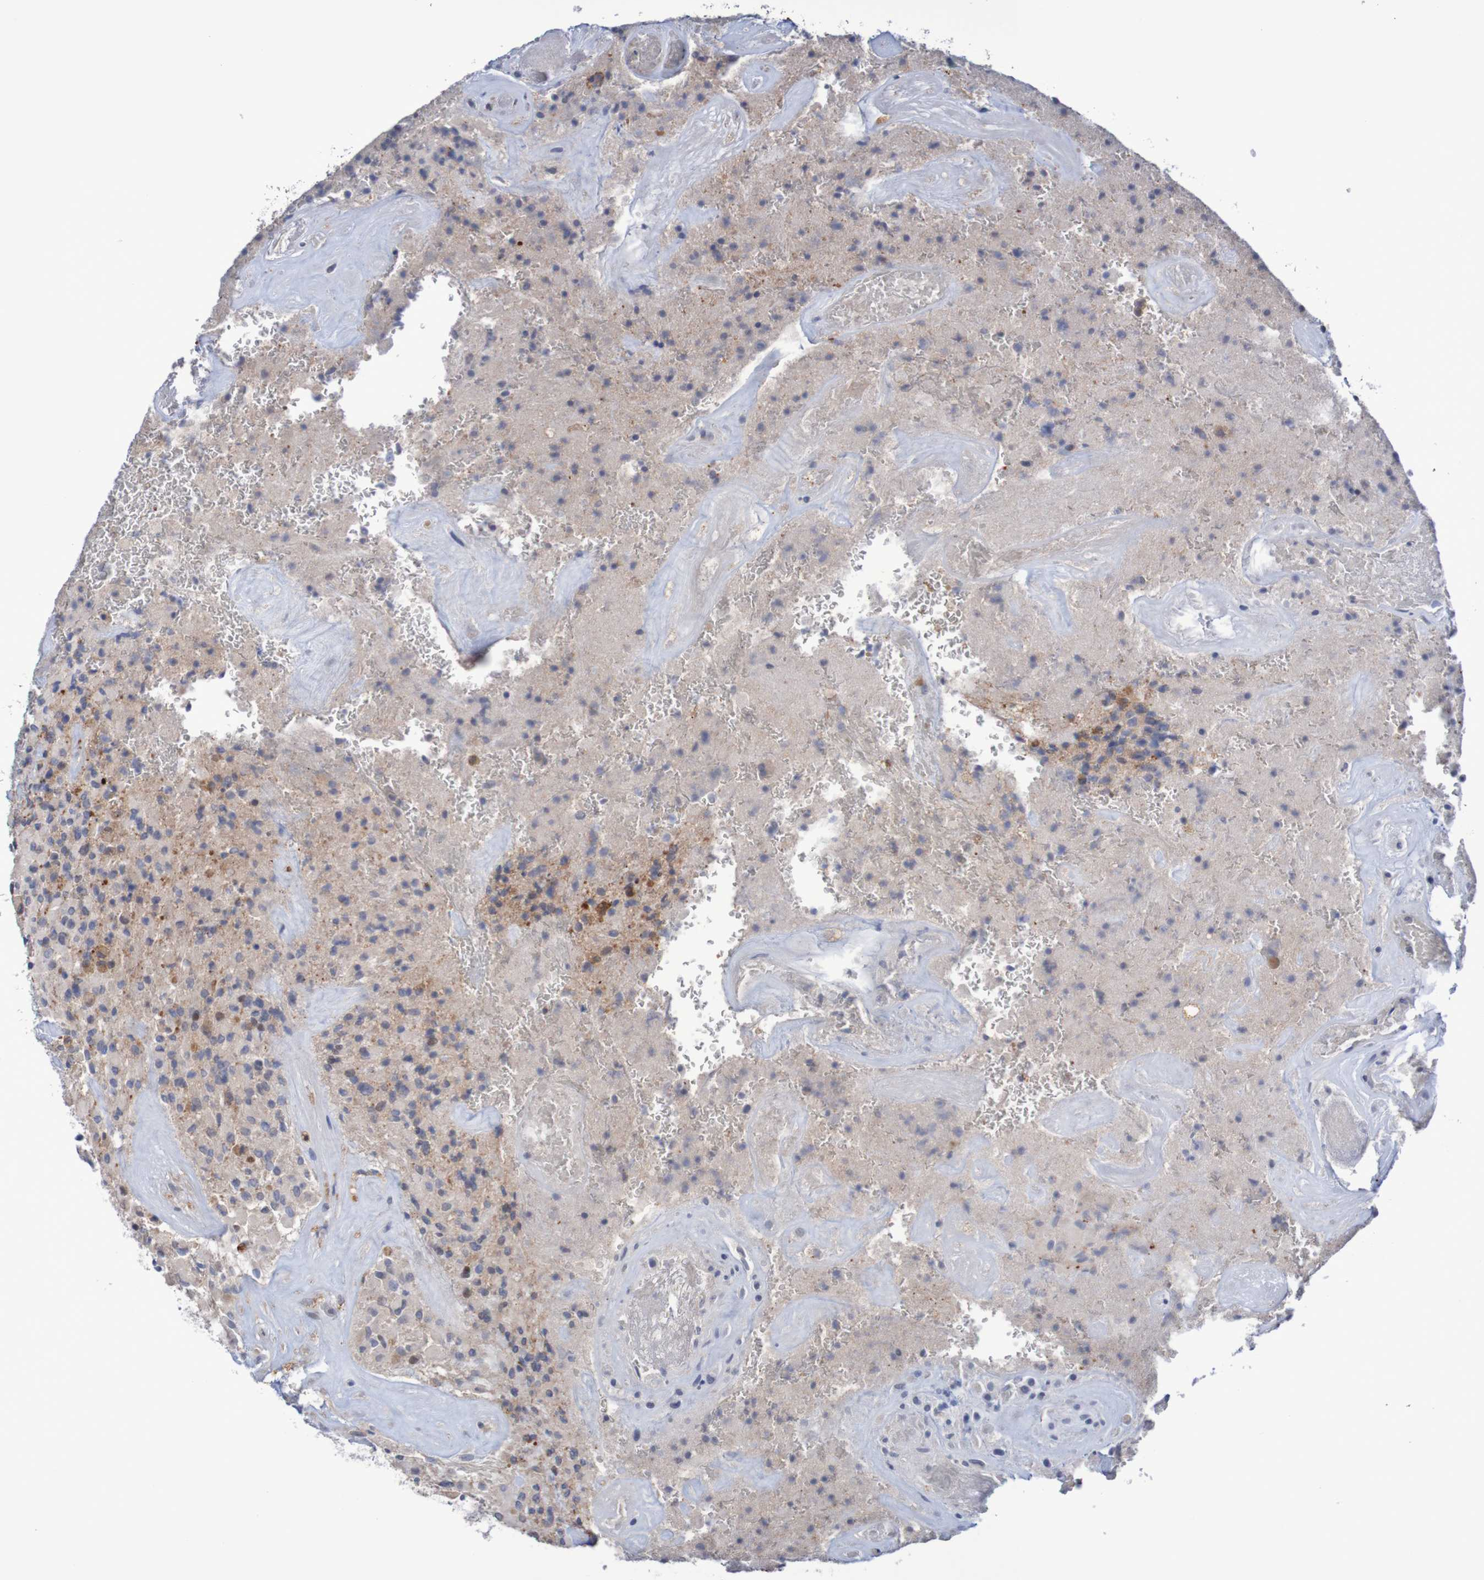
{"staining": {"intensity": "negative", "quantity": "none", "location": "none"}, "tissue": "glioma", "cell_type": "Tumor cells", "image_type": "cancer", "snomed": [{"axis": "morphology", "description": "Glioma, malignant, High grade"}, {"axis": "topography", "description": "Brain"}], "caption": "Protein analysis of glioma reveals no significant positivity in tumor cells.", "gene": "FBP2", "patient": {"sex": "male", "age": 71}}